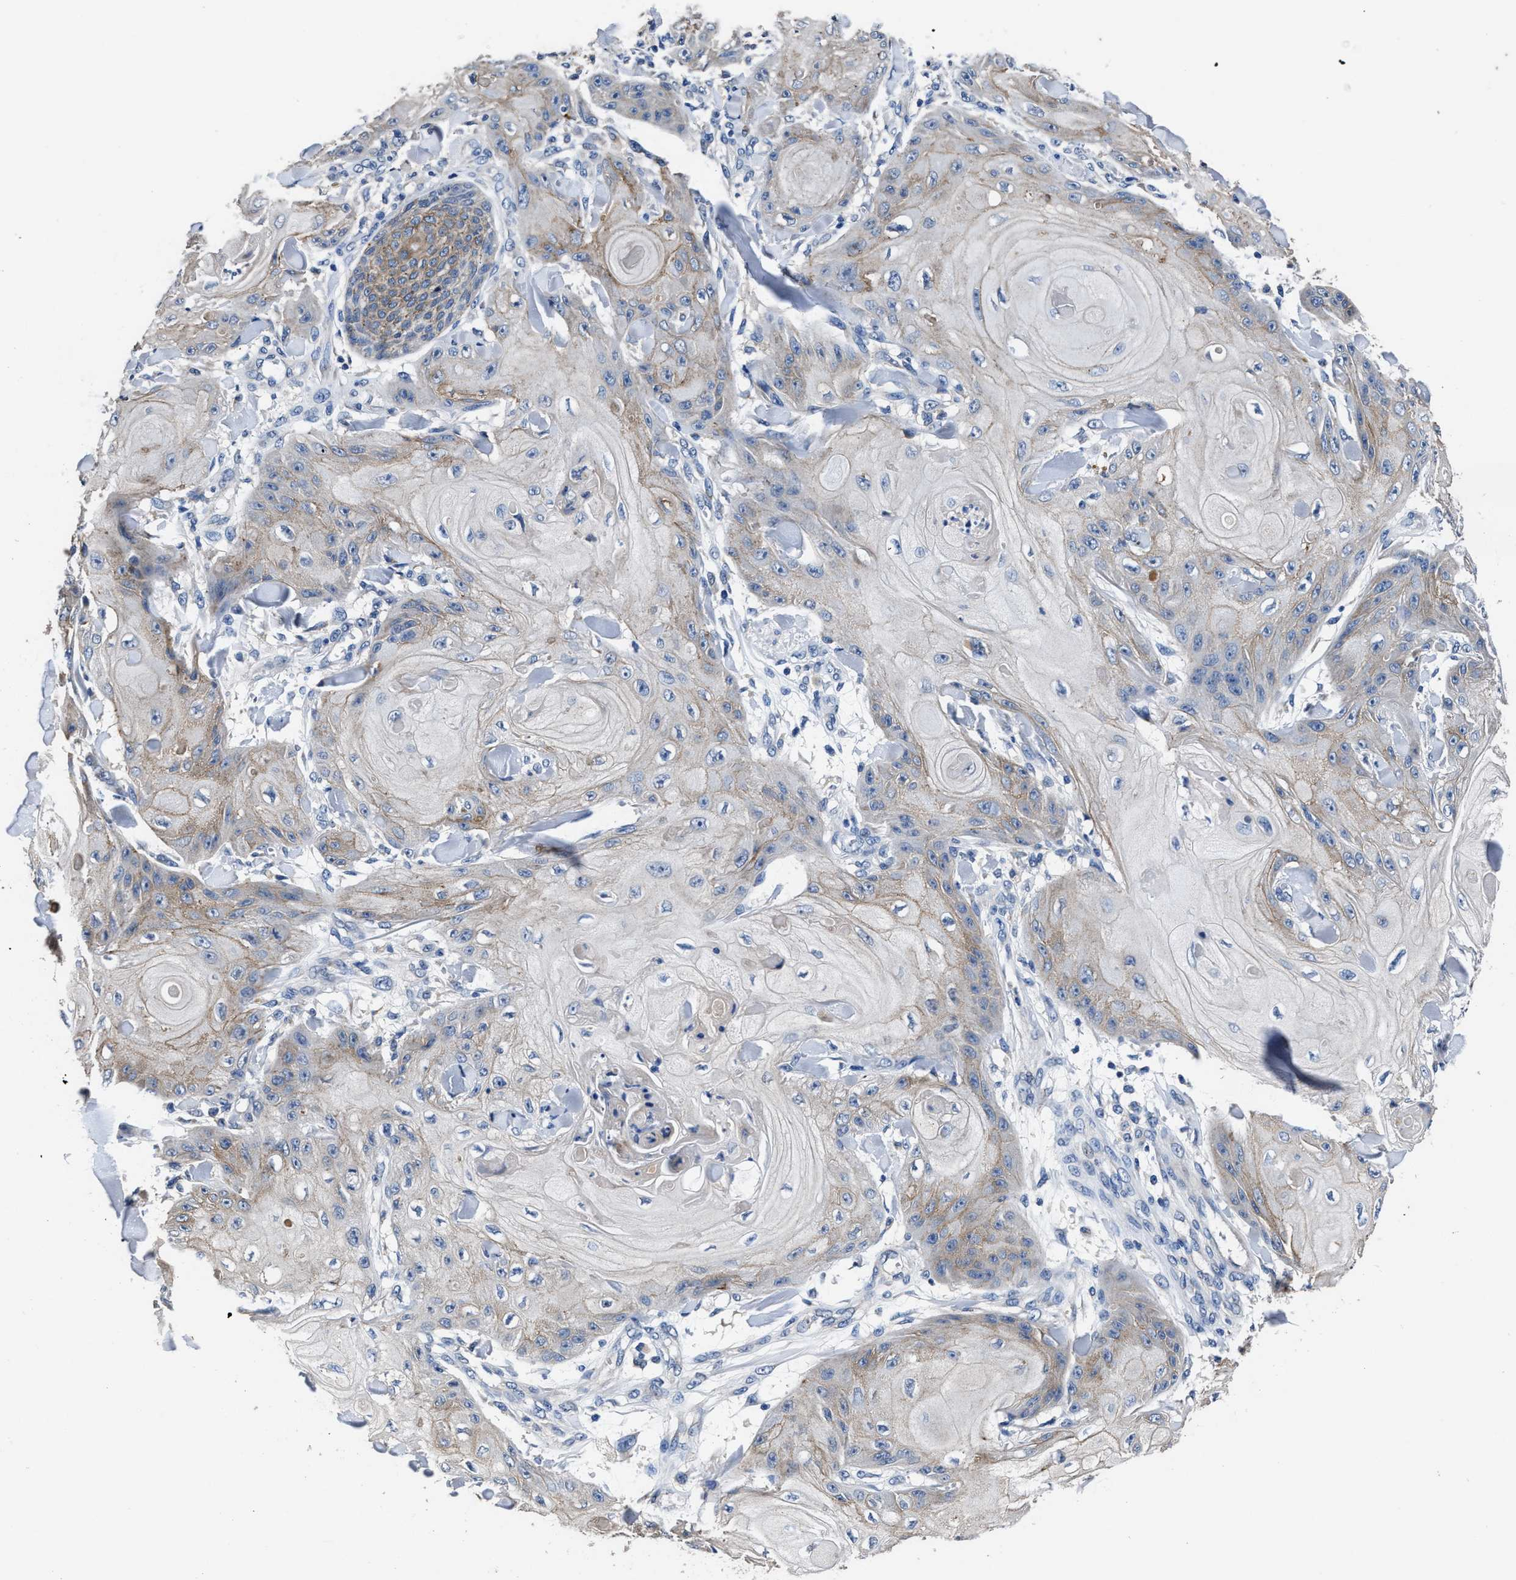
{"staining": {"intensity": "weak", "quantity": "<25%", "location": "cytoplasmic/membranous"}, "tissue": "skin cancer", "cell_type": "Tumor cells", "image_type": "cancer", "snomed": [{"axis": "morphology", "description": "Squamous cell carcinoma, NOS"}, {"axis": "topography", "description": "Skin"}], "caption": "Tumor cells are negative for protein expression in human skin cancer.", "gene": "UBR4", "patient": {"sex": "male", "age": 74}}